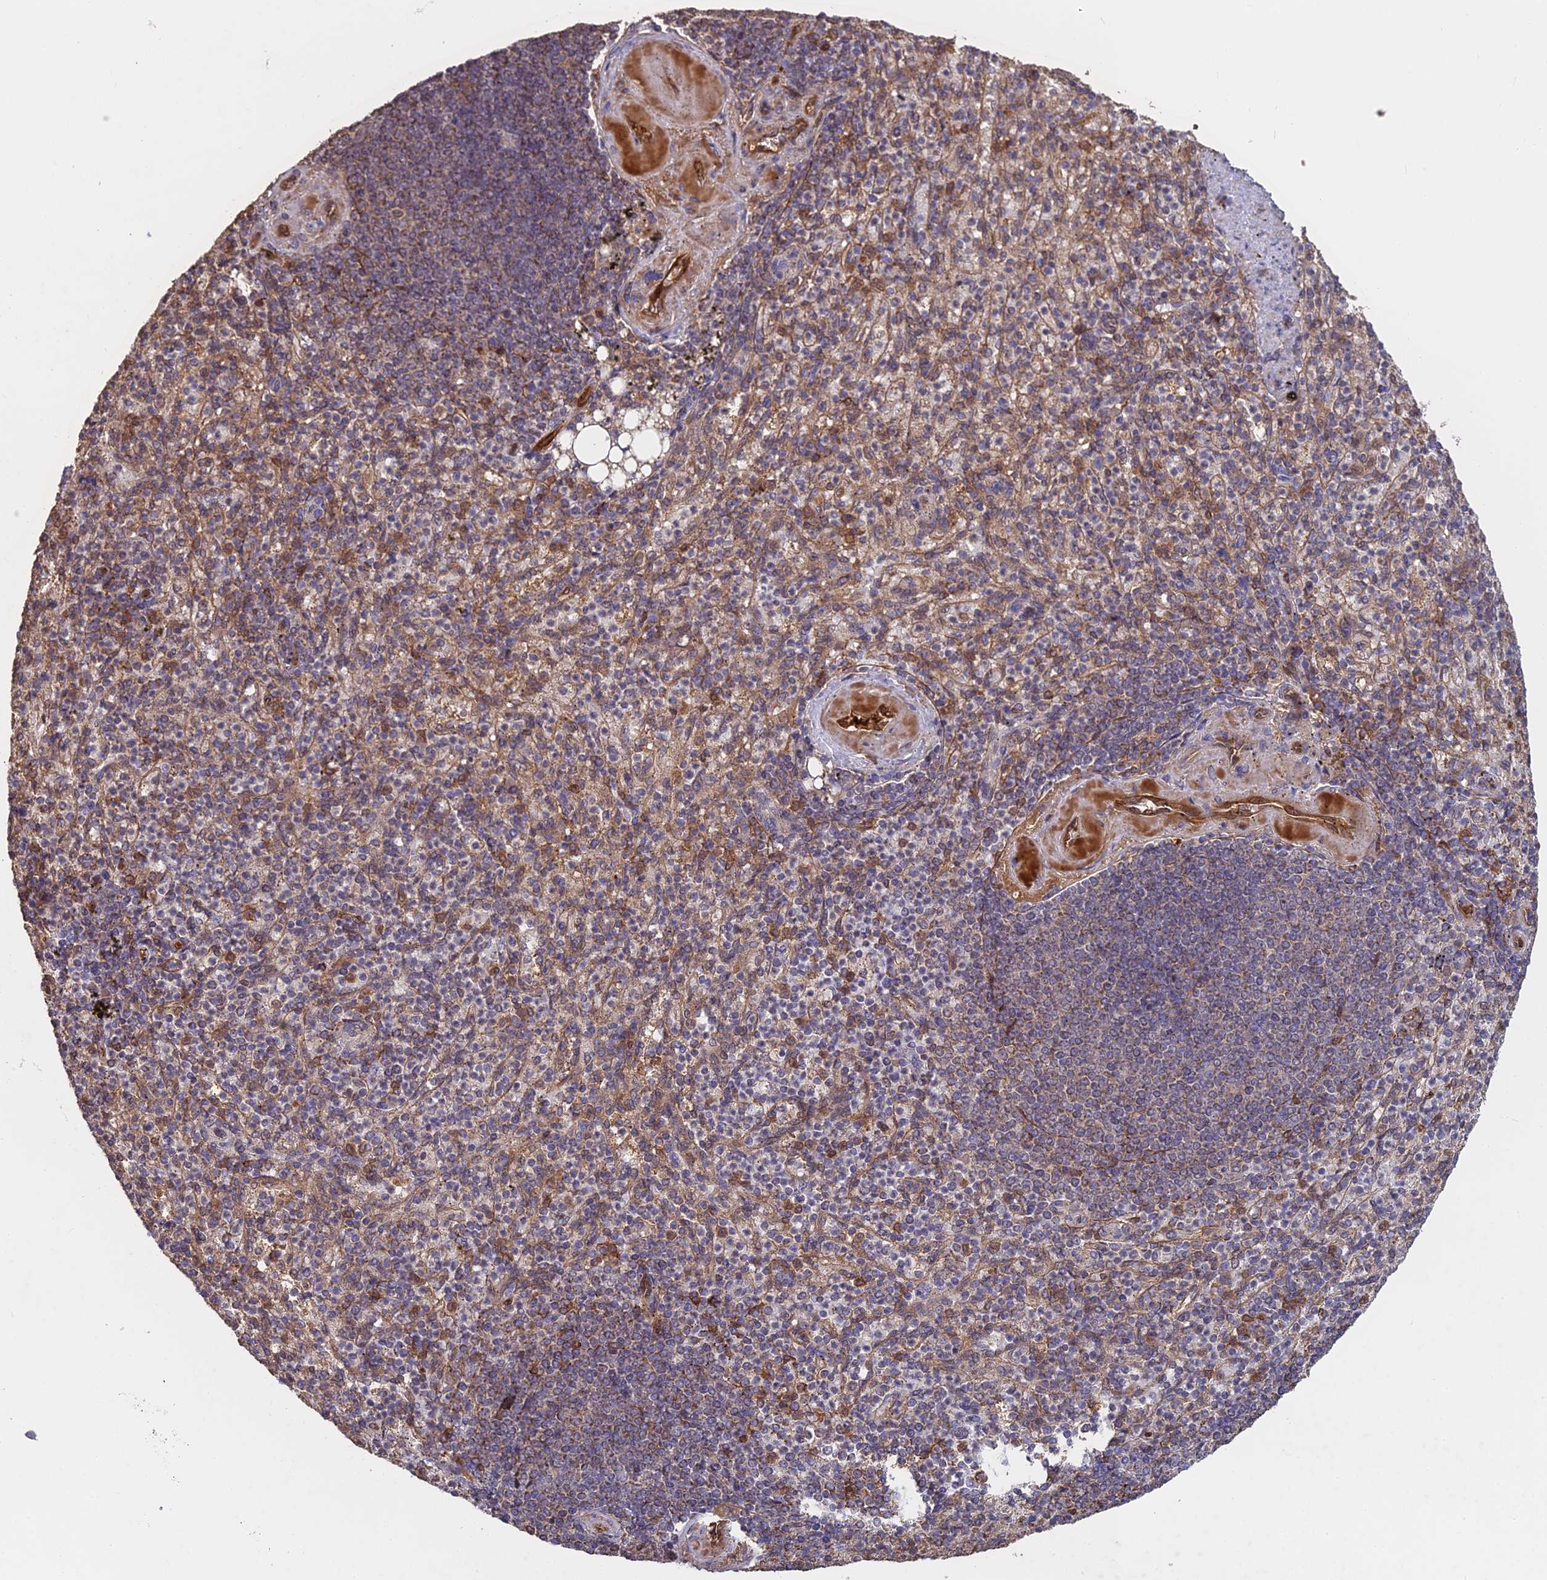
{"staining": {"intensity": "moderate", "quantity": "<25%", "location": "cytoplasmic/membranous"}, "tissue": "spleen", "cell_type": "Cells in red pulp", "image_type": "normal", "snomed": [{"axis": "morphology", "description": "Normal tissue, NOS"}, {"axis": "topography", "description": "Spleen"}], "caption": "The immunohistochemical stain labels moderate cytoplasmic/membranous positivity in cells in red pulp of benign spleen. (Stains: DAB (3,3'-diaminobenzidine) in brown, nuclei in blue, Microscopy: brightfield microscopy at high magnification).", "gene": "SAC3D1", "patient": {"sex": "female", "age": 74}}